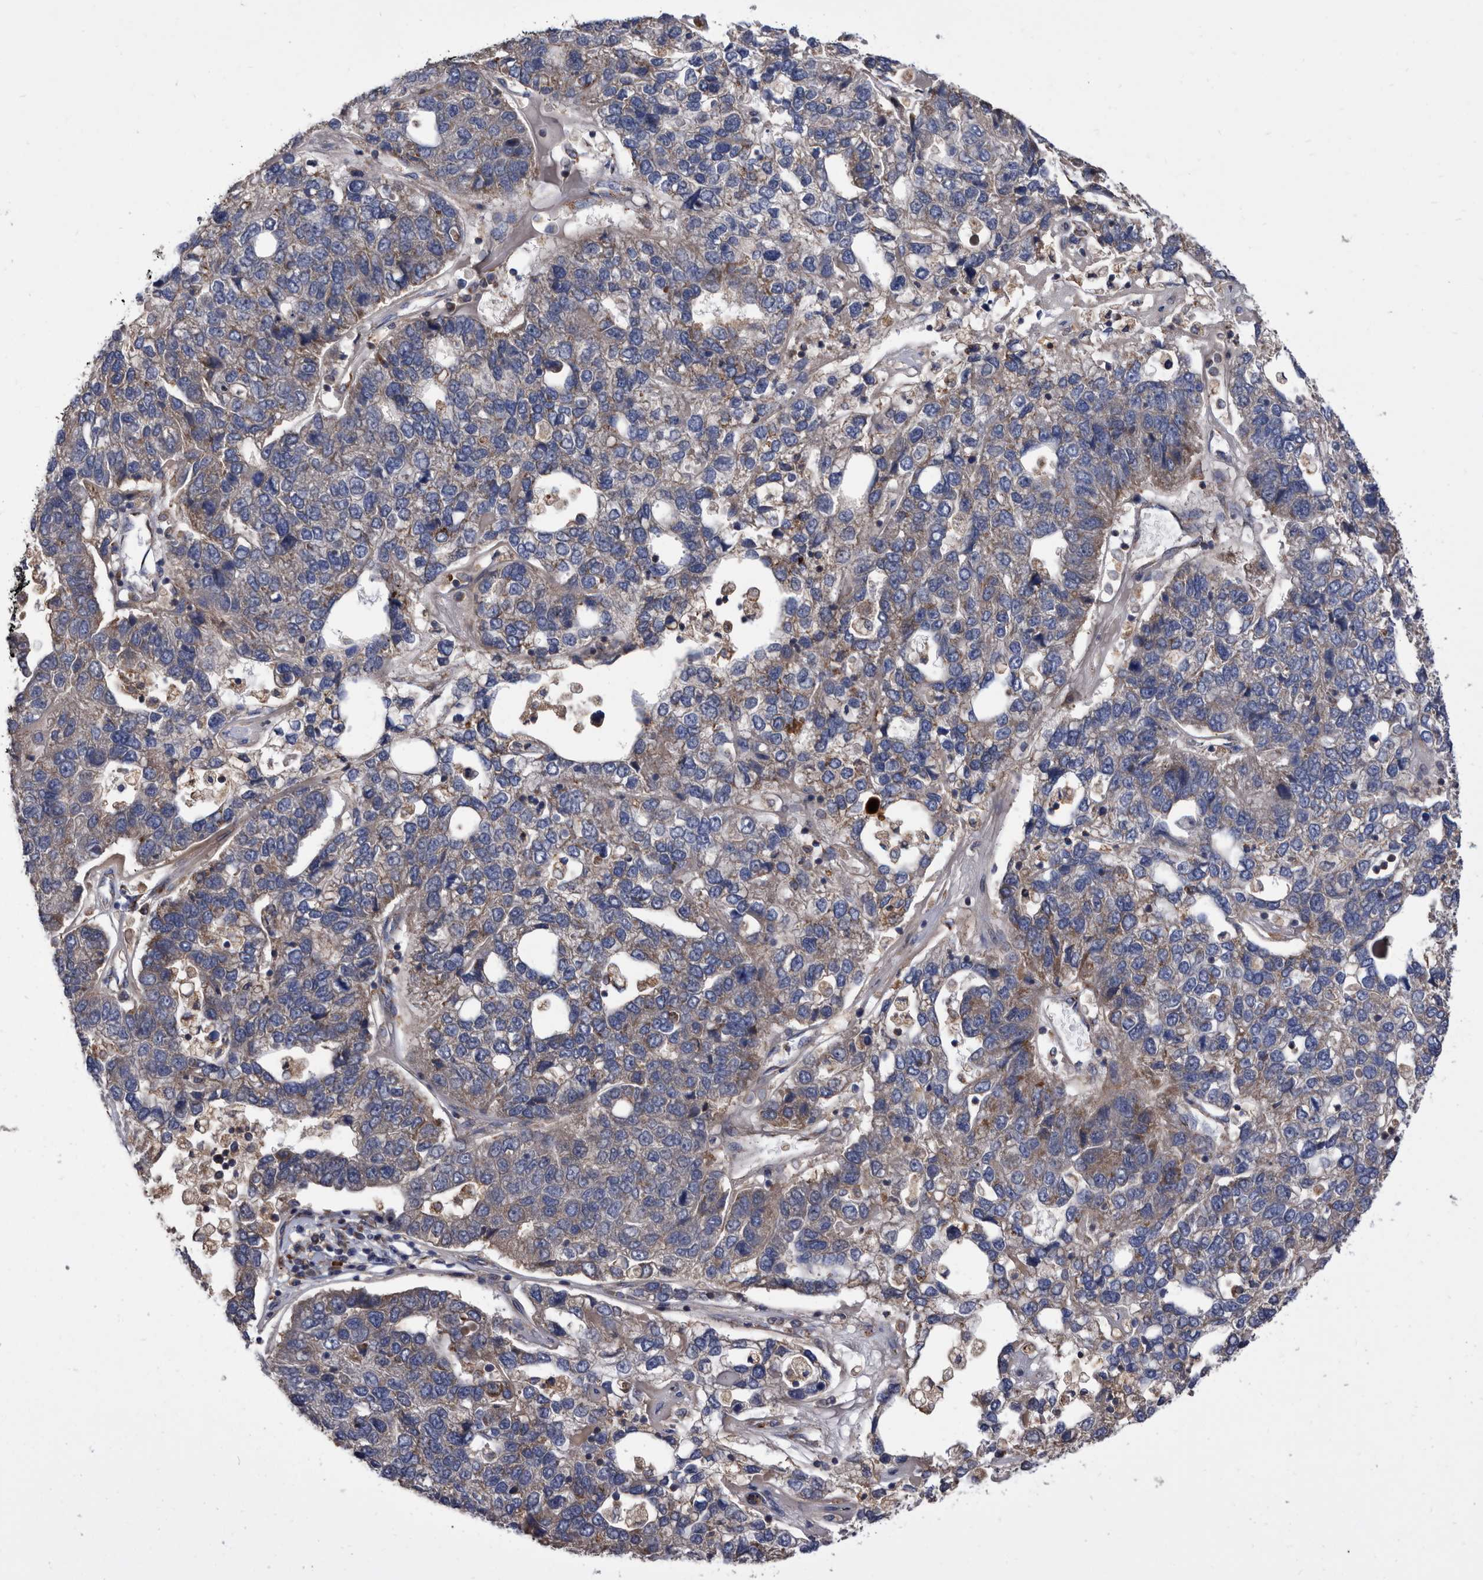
{"staining": {"intensity": "weak", "quantity": ">75%", "location": "cytoplasmic/membranous"}, "tissue": "pancreatic cancer", "cell_type": "Tumor cells", "image_type": "cancer", "snomed": [{"axis": "morphology", "description": "Adenocarcinoma, NOS"}, {"axis": "topography", "description": "Pancreas"}], "caption": "This histopathology image exhibits immunohistochemistry (IHC) staining of pancreatic cancer (adenocarcinoma), with low weak cytoplasmic/membranous positivity in approximately >75% of tumor cells.", "gene": "DTNBP1", "patient": {"sex": "female", "age": 61}}